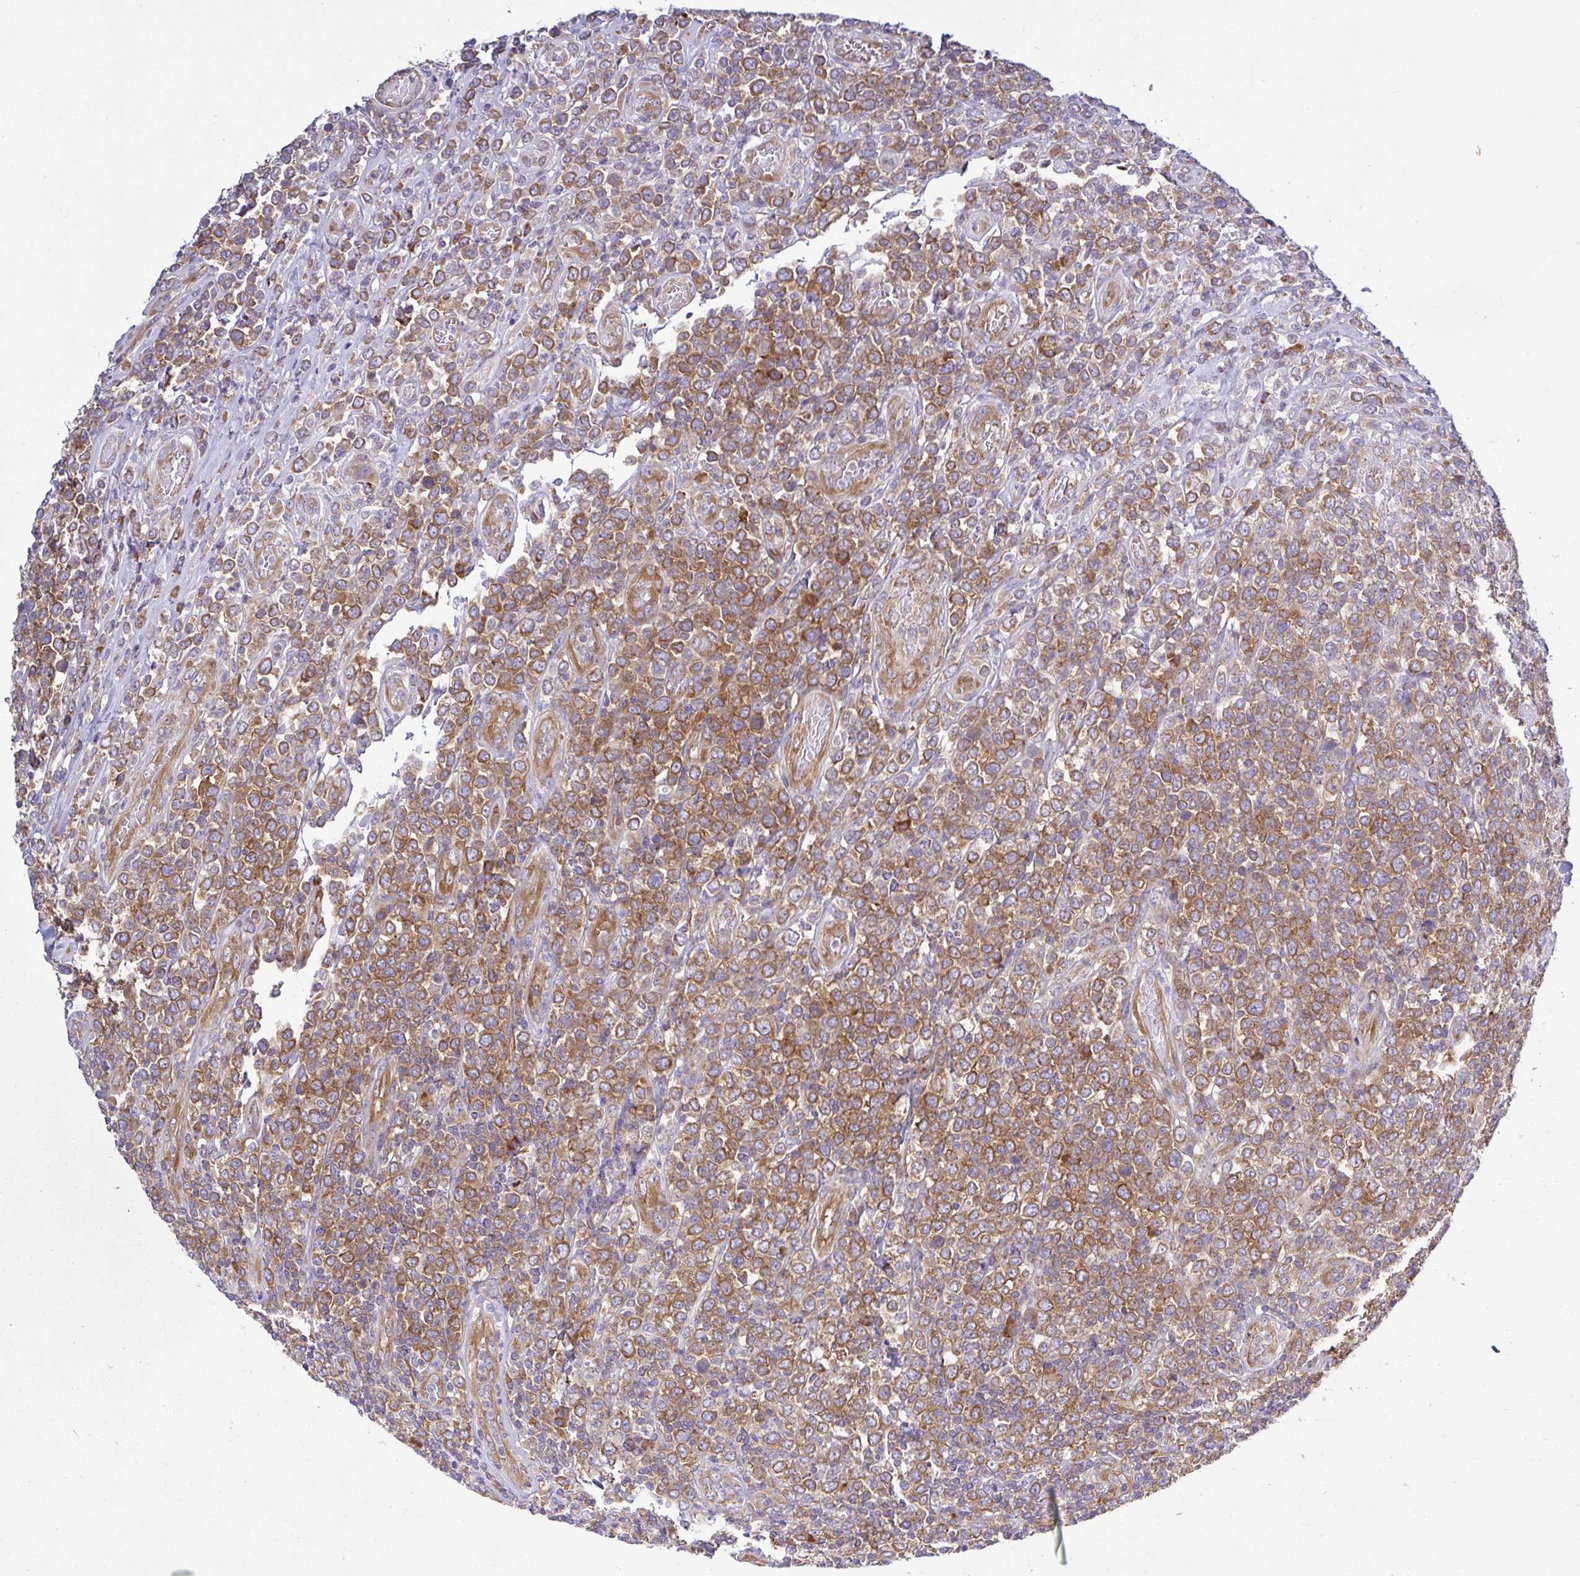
{"staining": {"intensity": "moderate", "quantity": ">75%", "location": "cytoplasmic/membranous"}, "tissue": "lymphoma", "cell_type": "Tumor cells", "image_type": "cancer", "snomed": [{"axis": "morphology", "description": "Malignant lymphoma, non-Hodgkin's type, High grade"}, {"axis": "topography", "description": "Soft tissue"}], "caption": "Immunohistochemistry image of high-grade malignant lymphoma, non-Hodgkin's type stained for a protein (brown), which demonstrates medium levels of moderate cytoplasmic/membranous expression in about >75% of tumor cells.", "gene": "LARS1", "patient": {"sex": "female", "age": 56}}